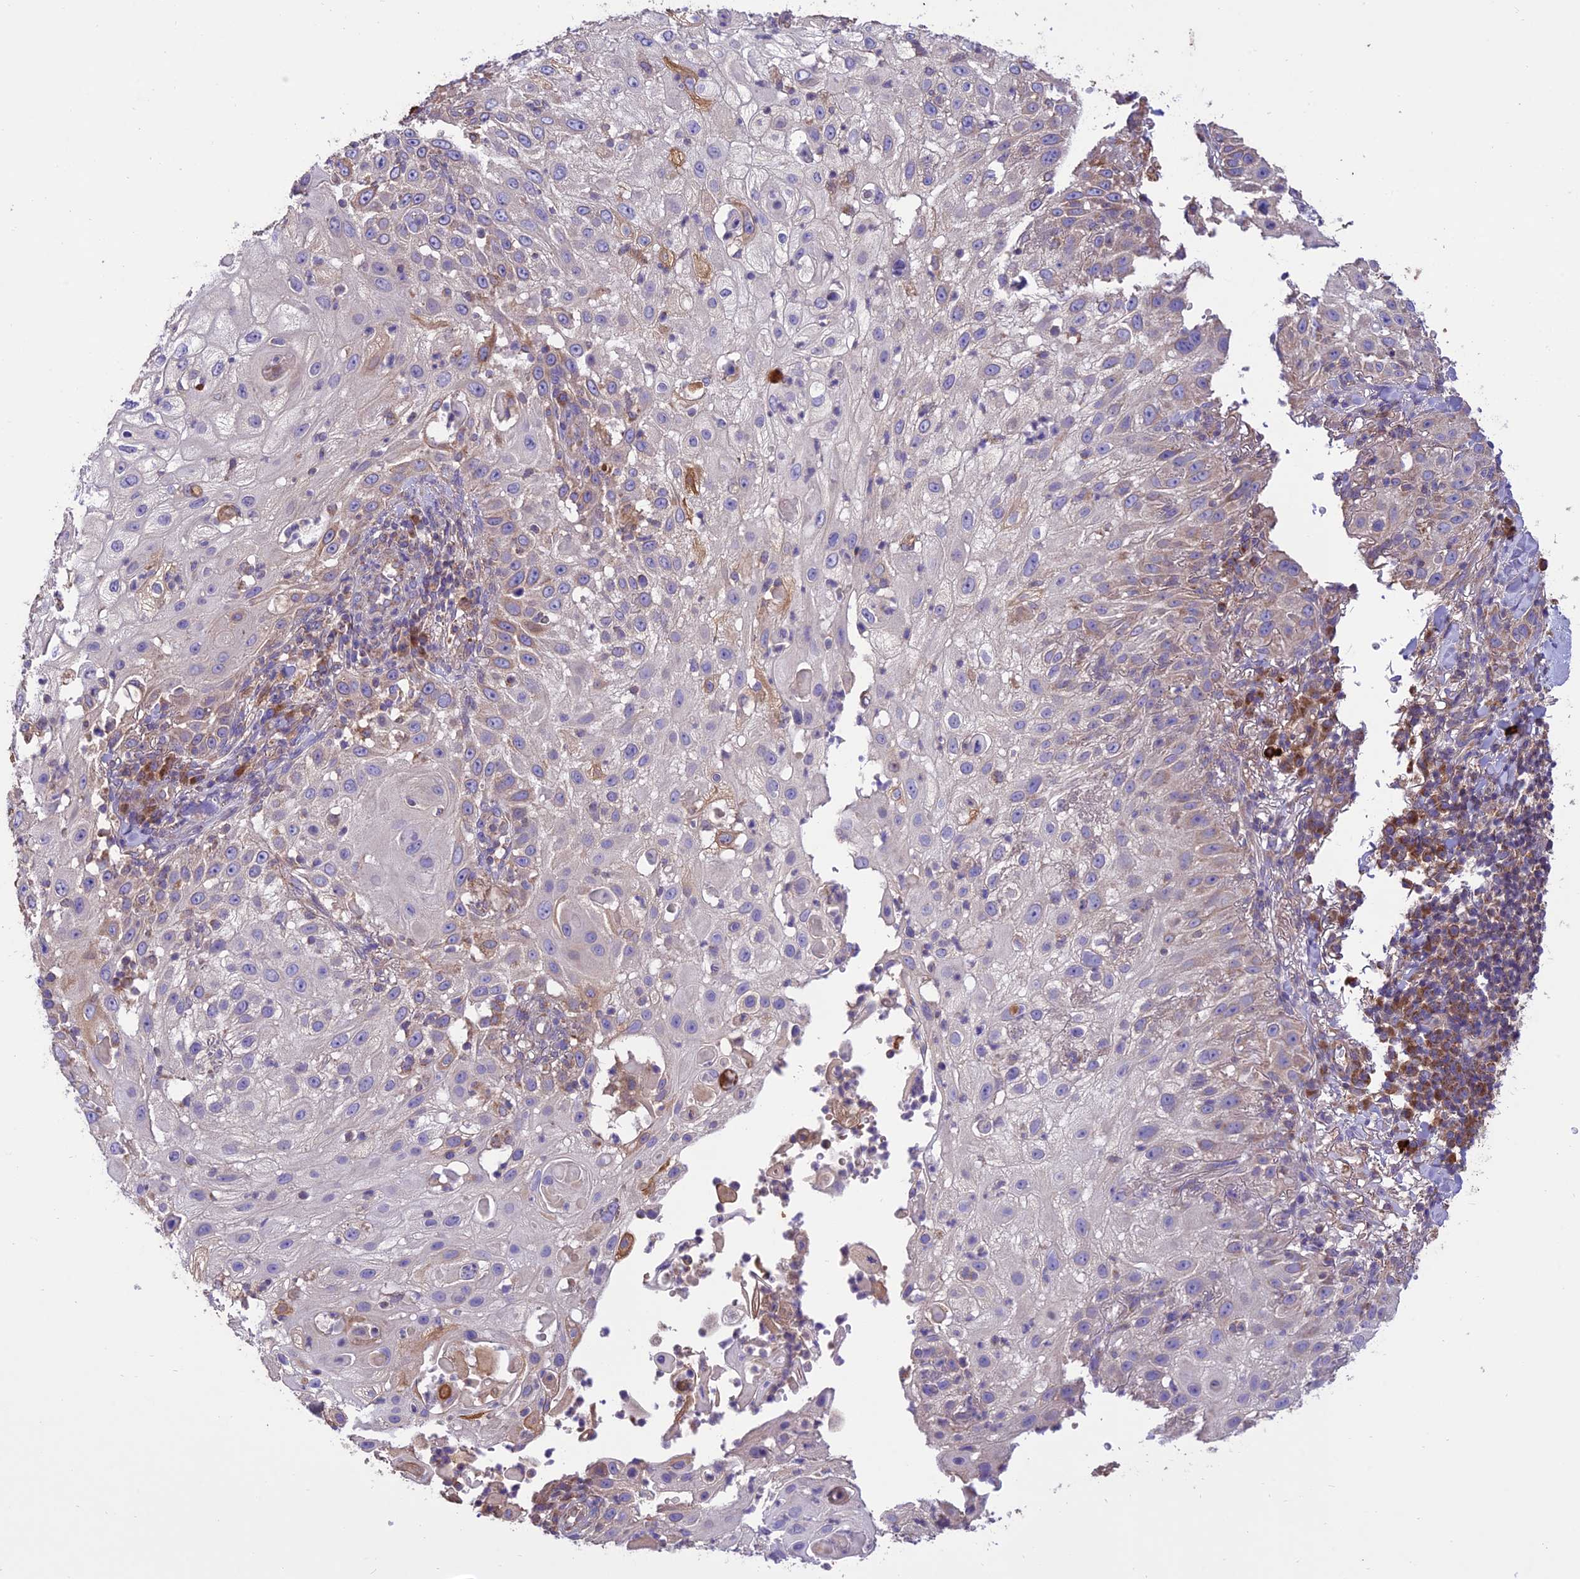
{"staining": {"intensity": "weak", "quantity": "<25%", "location": "cytoplasmic/membranous"}, "tissue": "skin cancer", "cell_type": "Tumor cells", "image_type": "cancer", "snomed": [{"axis": "morphology", "description": "Squamous cell carcinoma, NOS"}, {"axis": "topography", "description": "Skin"}], "caption": "DAB (3,3'-diaminobenzidine) immunohistochemical staining of skin cancer (squamous cell carcinoma) demonstrates no significant expression in tumor cells.", "gene": "NDUFAF1", "patient": {"sex": "female", "age": 44}}